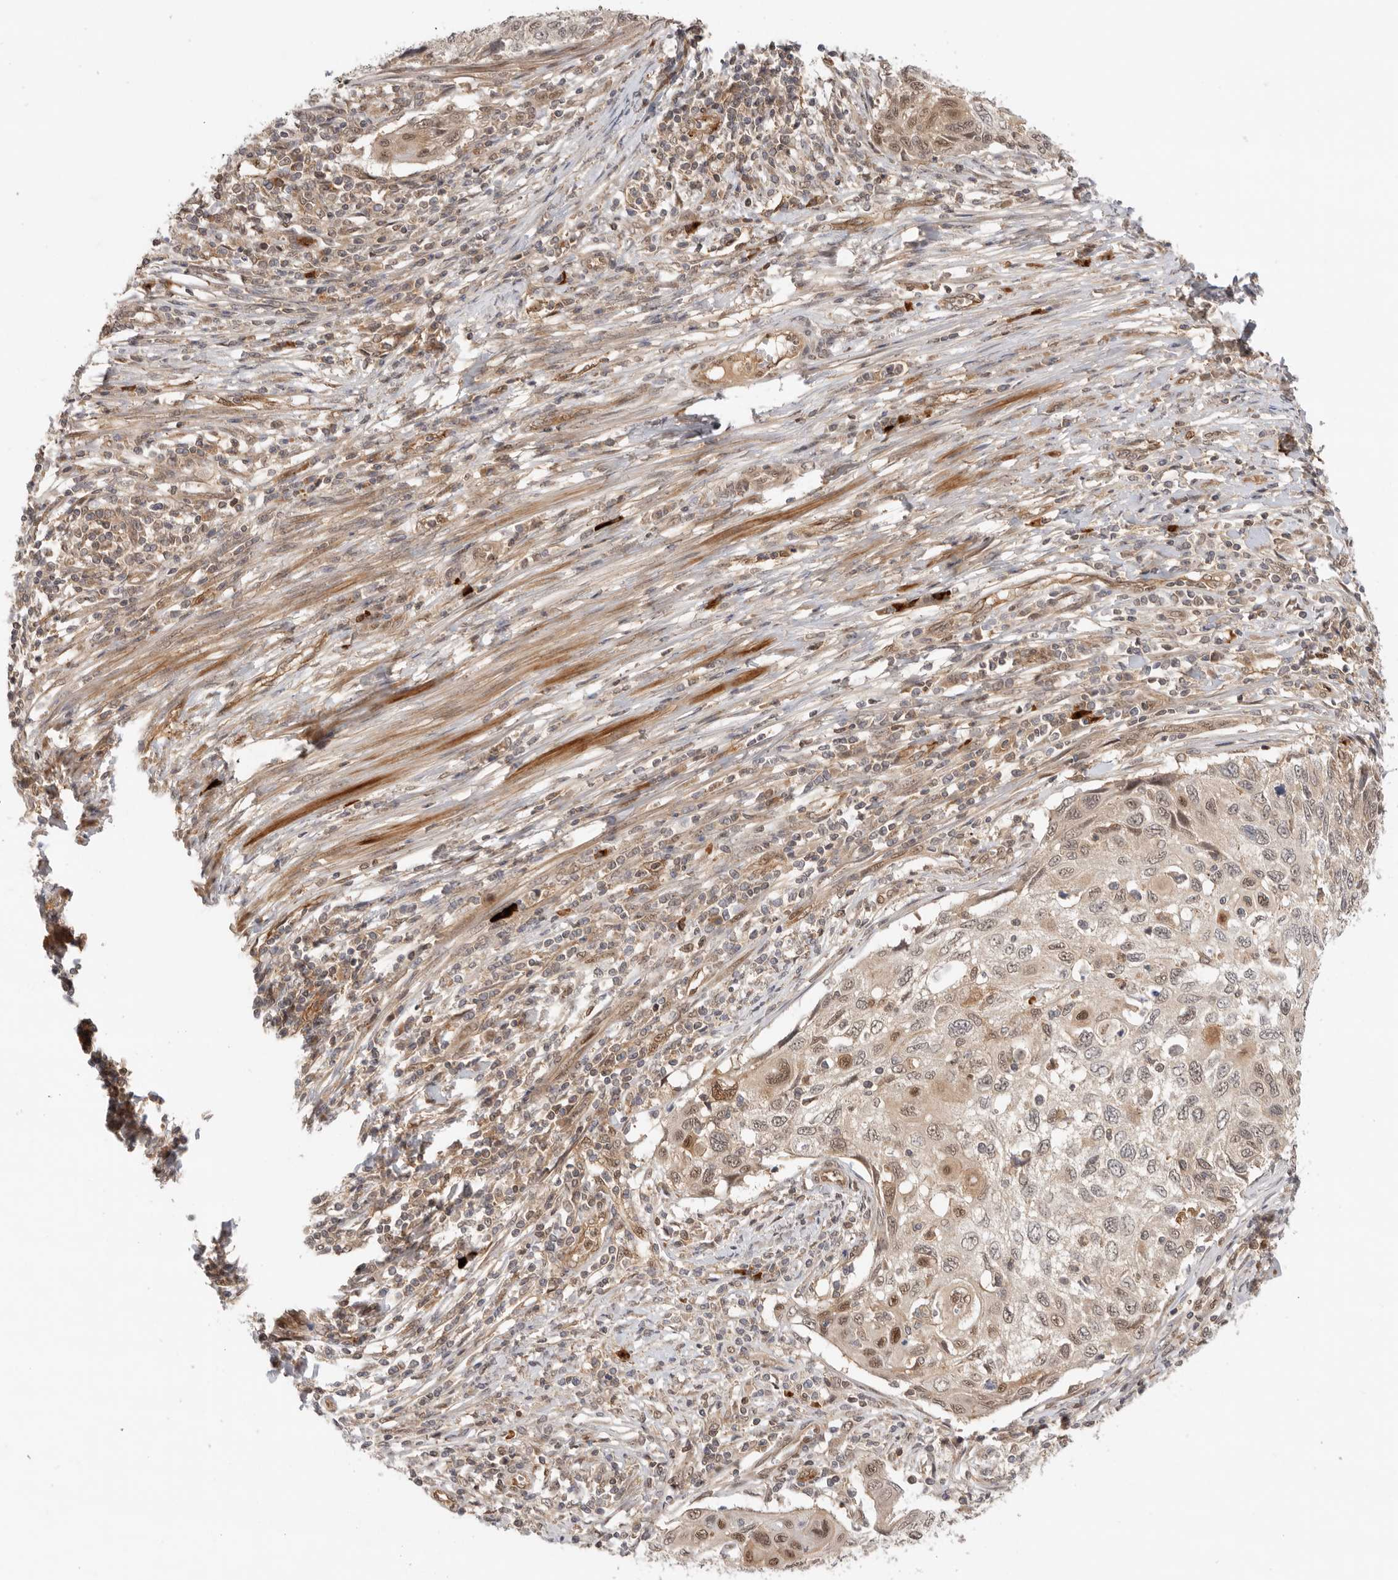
{"staining": {"intensity": "moderate", "quantity": "<25%", "location": "cytoplasmic/membranous,nuclear"}, "tissue": "cervical cancer", "cell_type": "Tumor cells", "image_type": "cancer", "snomed": [{"axis": "morphology", "description": "Squamous cell carcinoma, NOS"}, {"axis": "topography", "description": "Cervix"}], "caption": "IHC (DAB) staining of human cervical squamous cell carcinoma demonstrates moderate cytoplasmic/membranous and nuclear protein positivity in approximately <25% of tumor cells.", "gene": "DCAF8", "patient": {"sex": "female", "age": 70}}